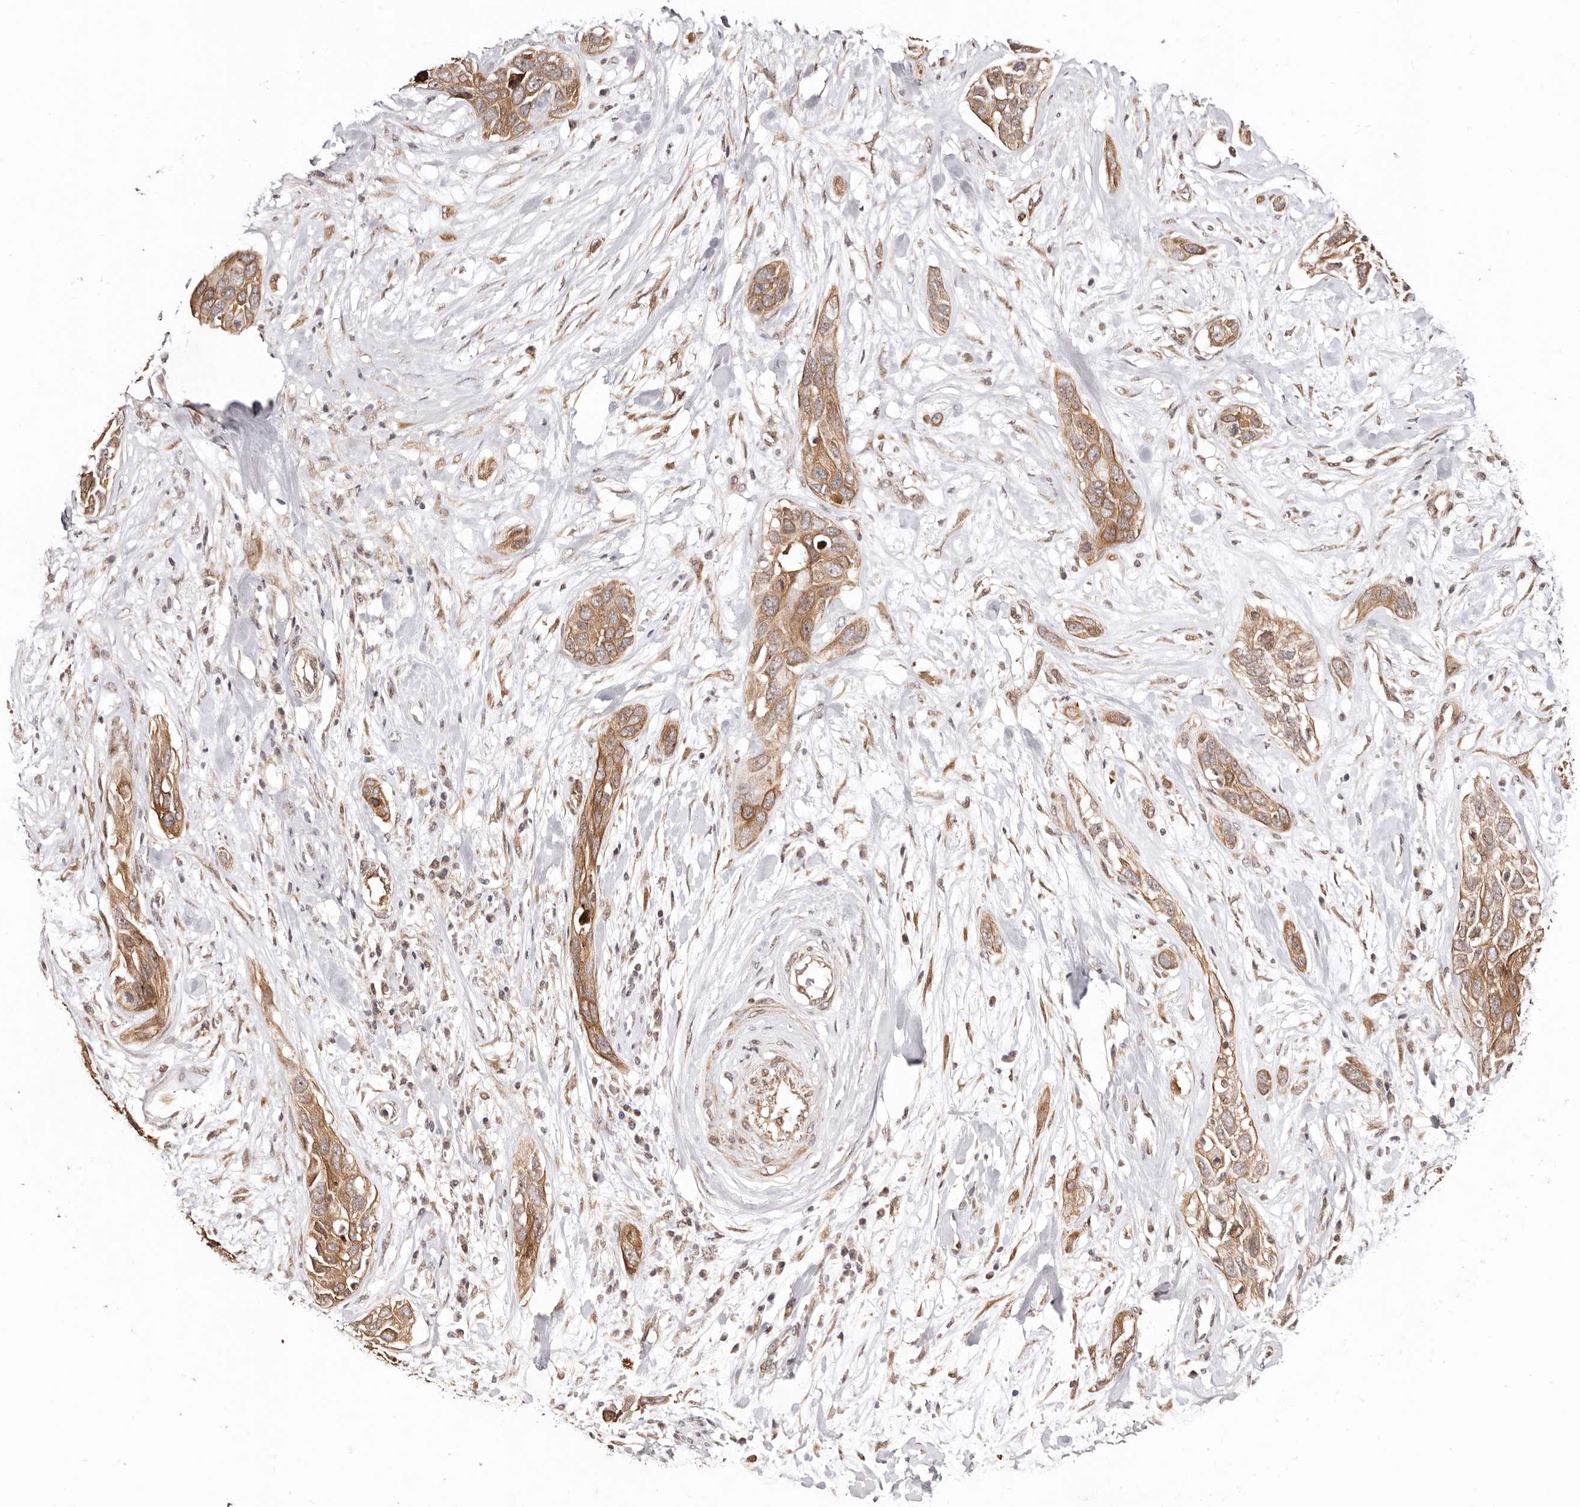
{"staining": {"intensity": "moderate", "quantity": ">75%", "location": "cytoplasmic/membranous"}, "tissue": "pancreatic cancer", "cell_type": "Tumor cells", "image_type": "cancer", "snomed": [{"axis": "morphology", "description": "Adenocarcinoma, NOS"}, {"axis": "topography", "description": "Pancreas"}], "caption": "Pancreatic cancer (adenocarcinoma) tissue reveals moderate cytoplasmic/membranous staining in approximately >75% of tumor cells, visualized by immunohistochemistry.", "gene": "HIVEP3", "patient": {"sex": "female", "age": 60}}